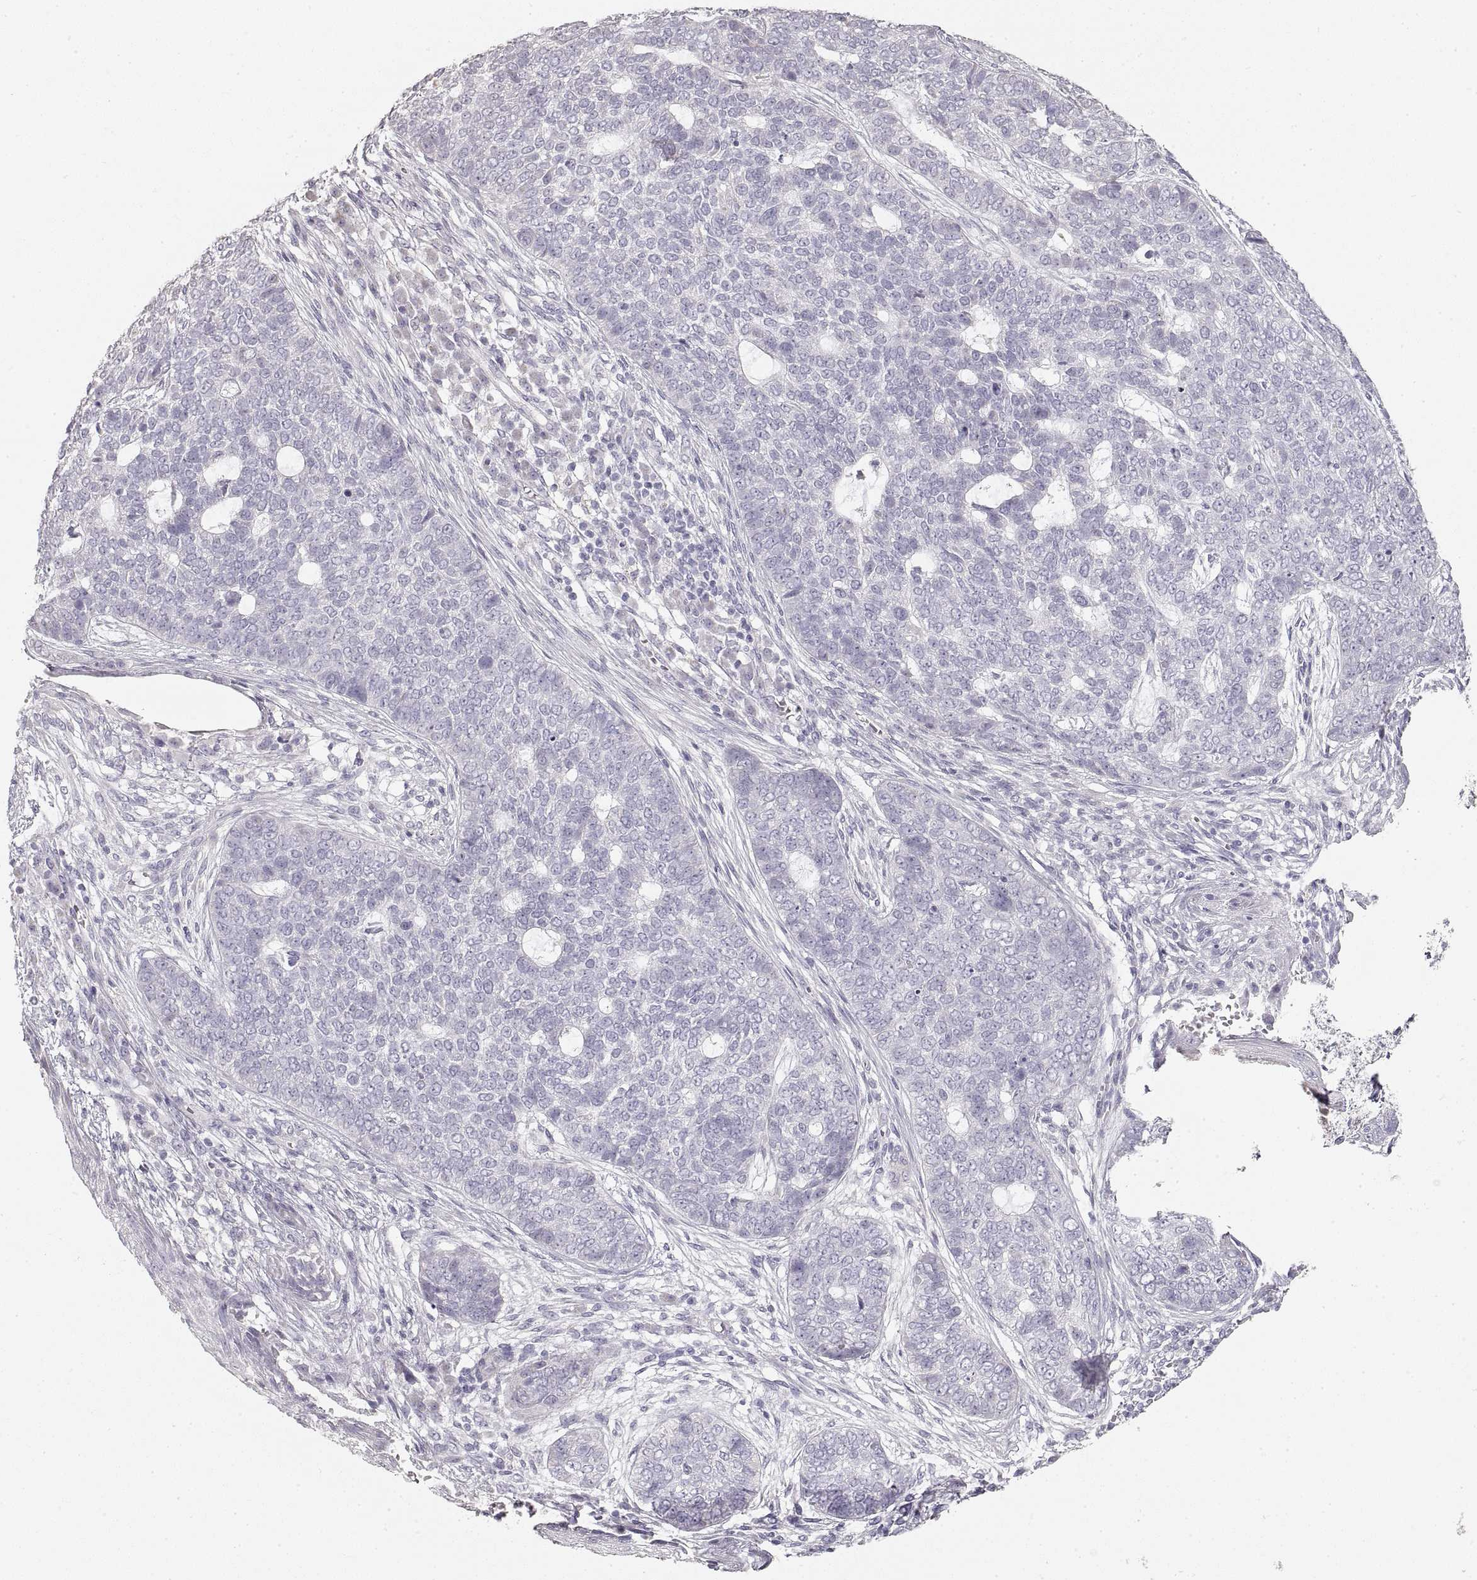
{"staining": {"intensity": "negative", "quantity": "none", "location": "none"}, "tissue": "skin cancer", "cell_type": "Tumor cells", "image_type": "cancer", "snomed": [{"axis": "morphology", "description": "Basal cell carcinoma"}, {"axis": "topography", "description": "Skin"}], "caption": "A high-resolution micrograph shows IHC staining of skin basal cell carcinoma, which displays no significant positivity in tumor cells.", "gene": "ZP3", "patient": {"sex": "female", "age": 69}}